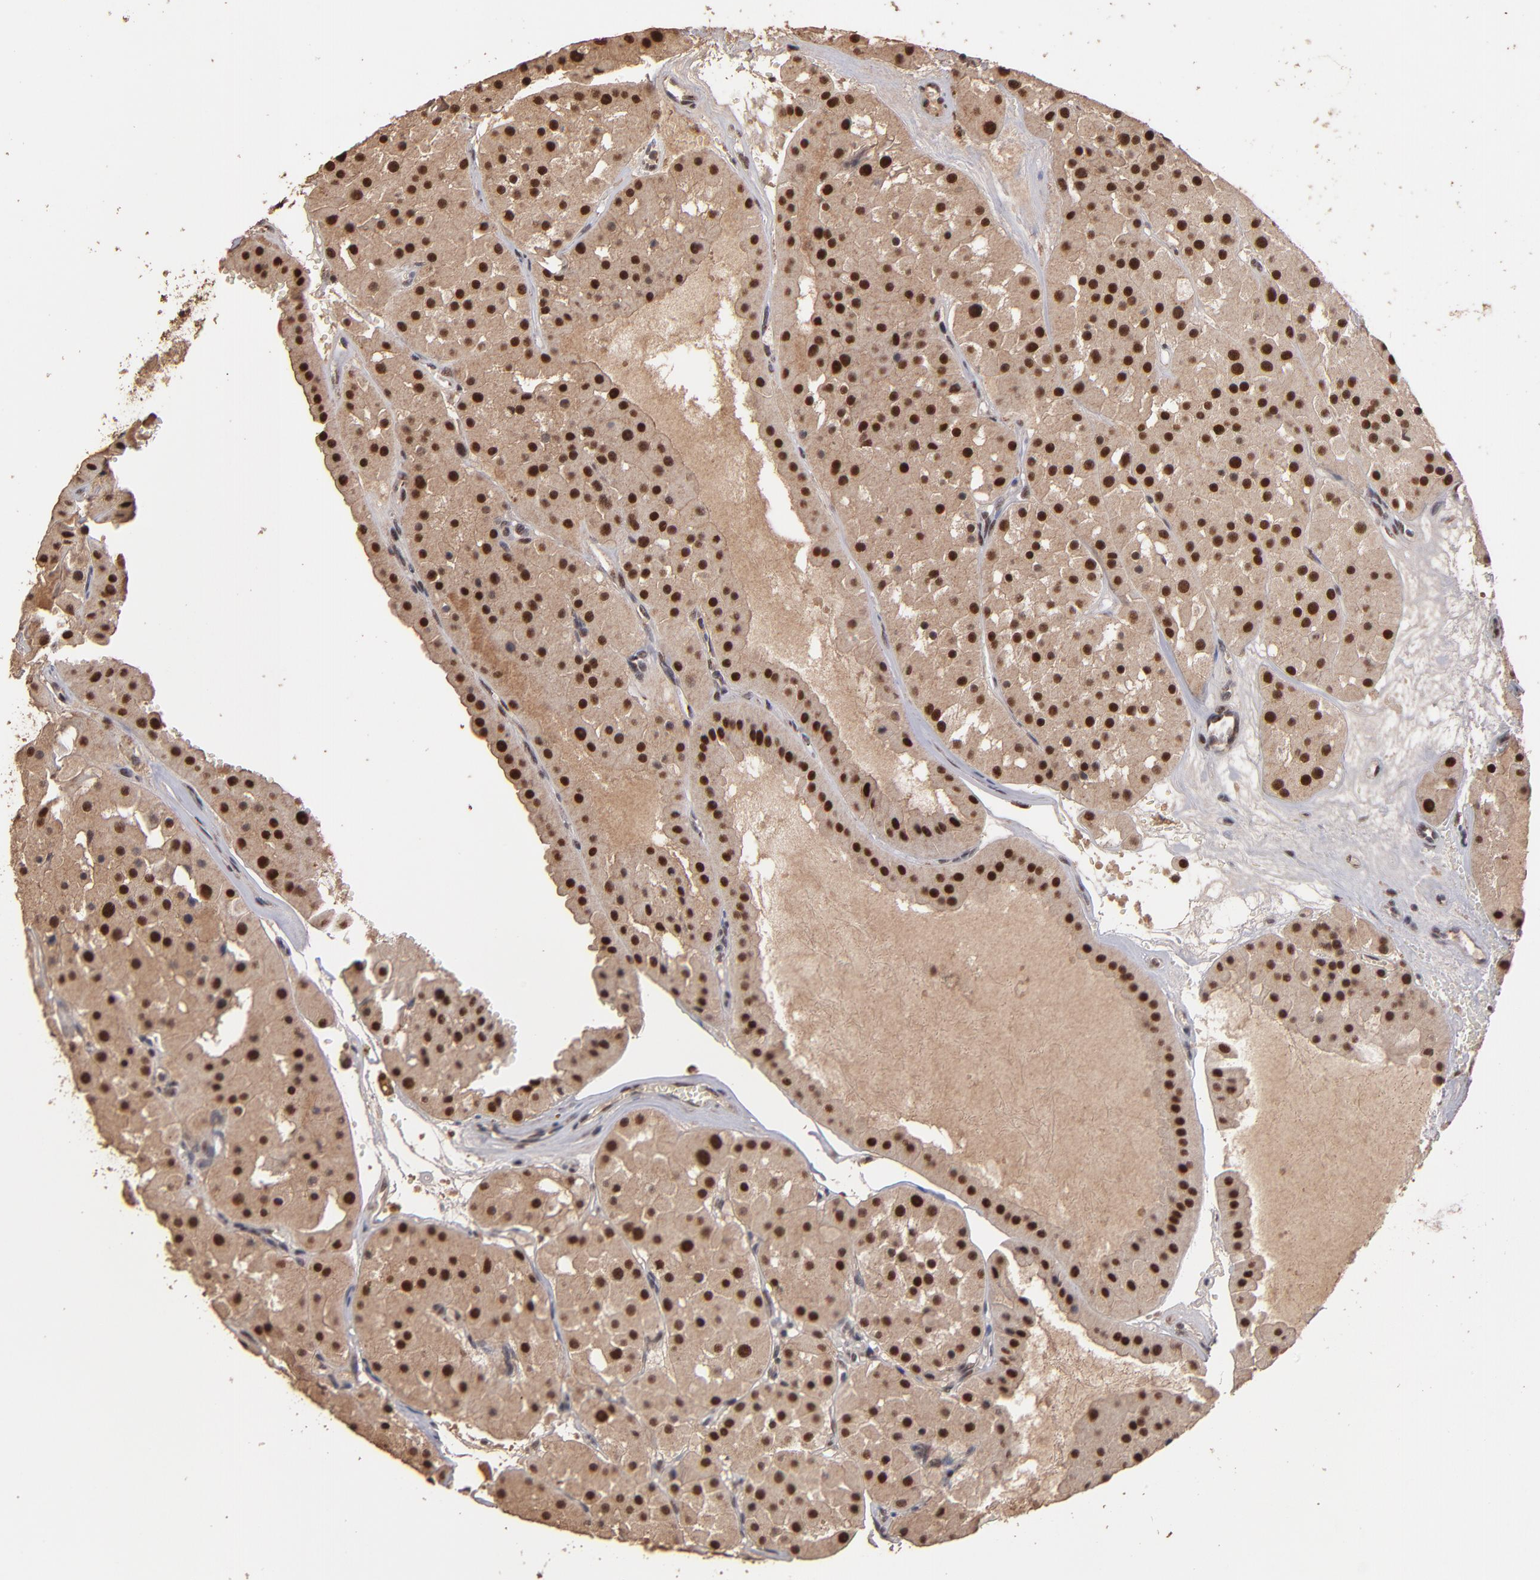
{"staining": {"intensity": "moderate", "quantity": ">75%", "location": "cytoplasmic/membranous,nuclear"}, "tissue": "renal cancer", "cell_type": "Tumor cells", "image_type": "cancer", "snomed": [{"axis": "morphology", "description": "Adenocarcinoma, uncertain malignant potential"}, {"axis": "topography", "description": "Kidney"}], "caption": "Protein expression analysis of renal adenocarcinoma,  uncertain malignant potential reveals moderate cytoplasmic/membranous and nuclear positivity in approximately >75% of tumor cells.", "gene": "EAPP", "patient": {"sex": "male", "age": 63}}